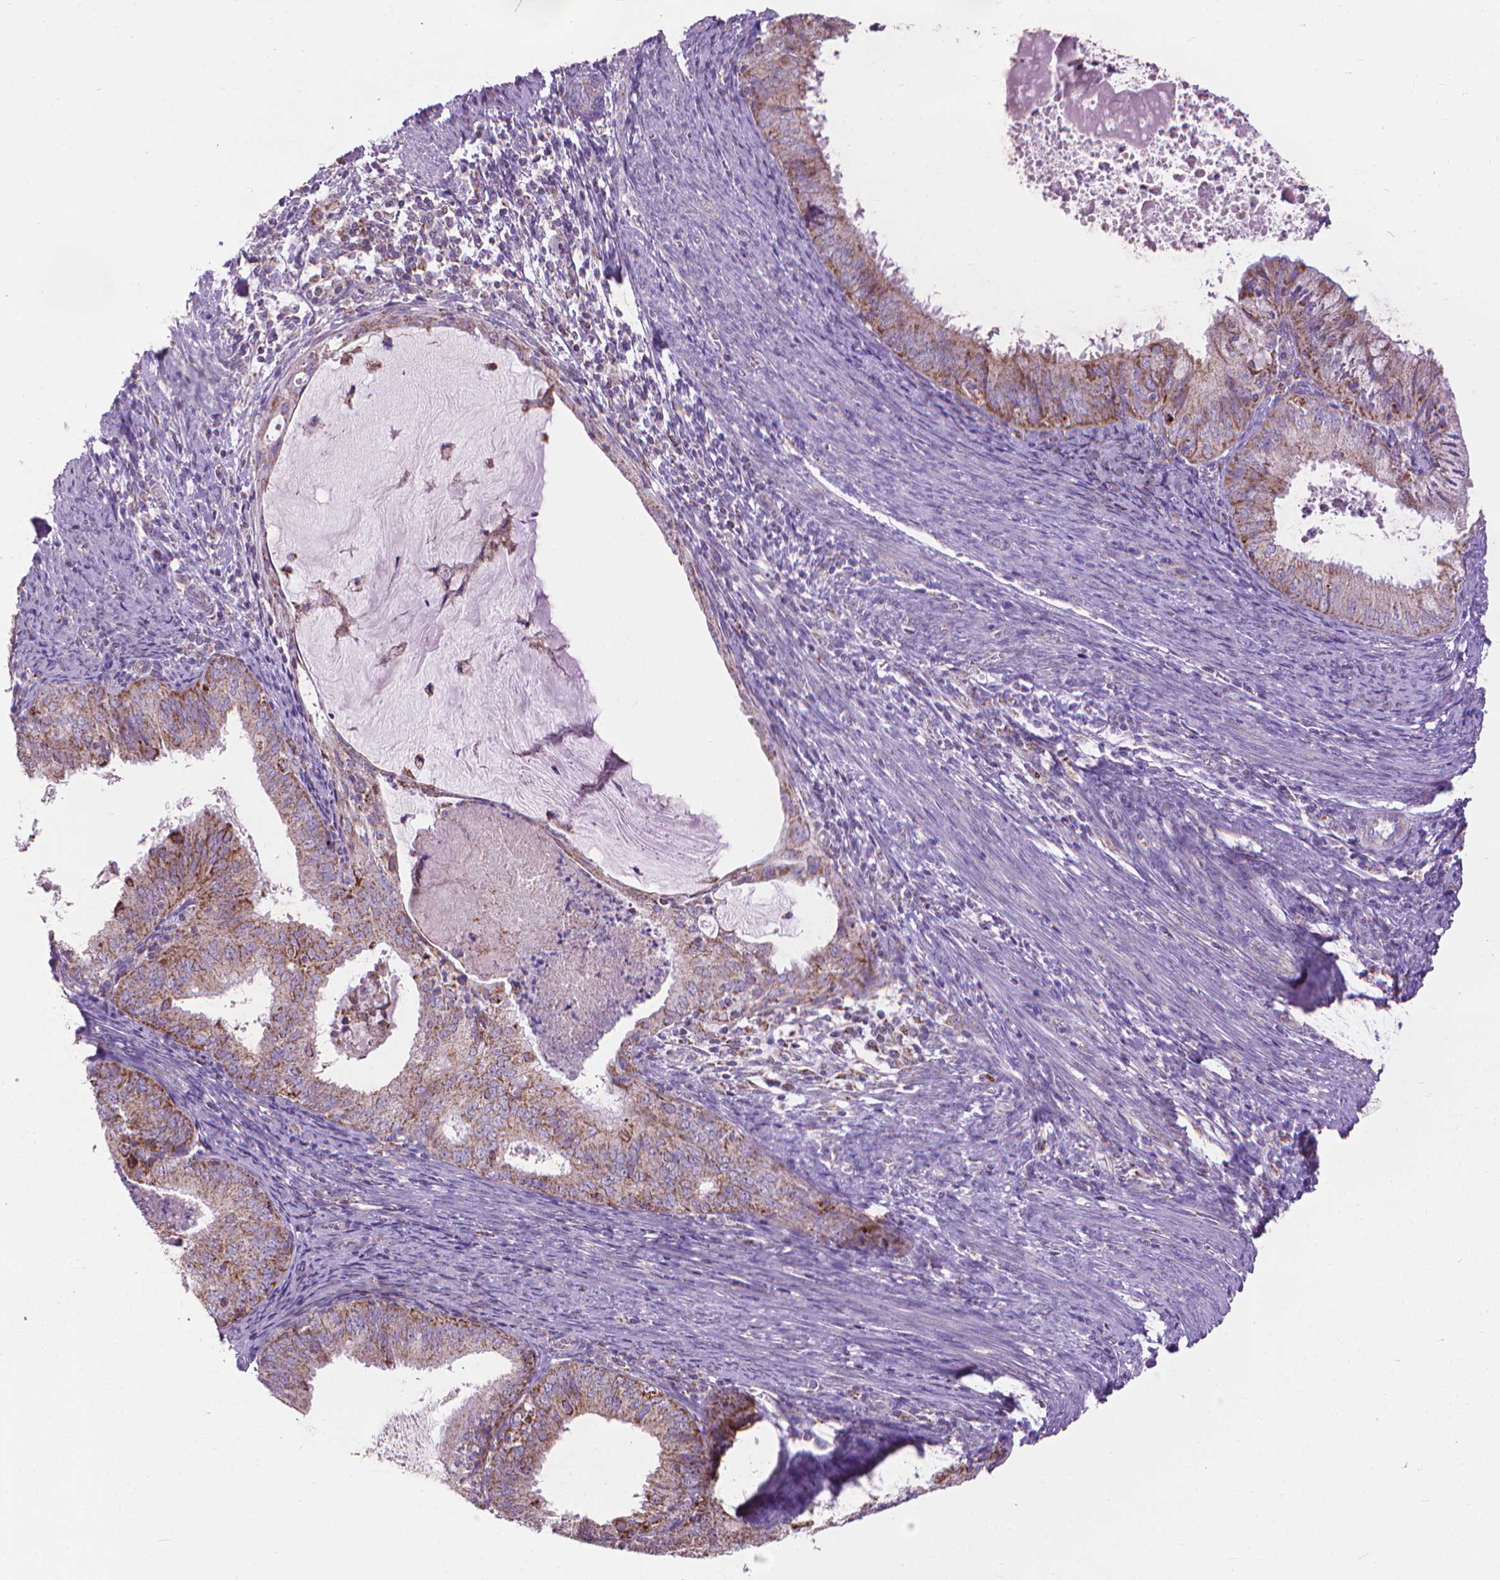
{"staining": {"intensity": "moderate", "quantity": "25%-75%", "location": "cytoplasmic/membranous"}, "tissue": "endometrial cancer", "cell_type": "Tumor cells", "image_type": "cancer", "snomed": [{"axis": "morphology", "description": "Adenocarcinoma, NOS"}, {"axis": "topography", "description": "Endometrium"}], "caption": "This micrograph reveals immunohistochemistry staining of human adenocarcinoma (endometrial), with medium moderate cytoplasmic/membranous positivity in about 25%-75% of tumor cells.", "gene": "VDAC1", "patient": {"sex": "female", "age": 57}}